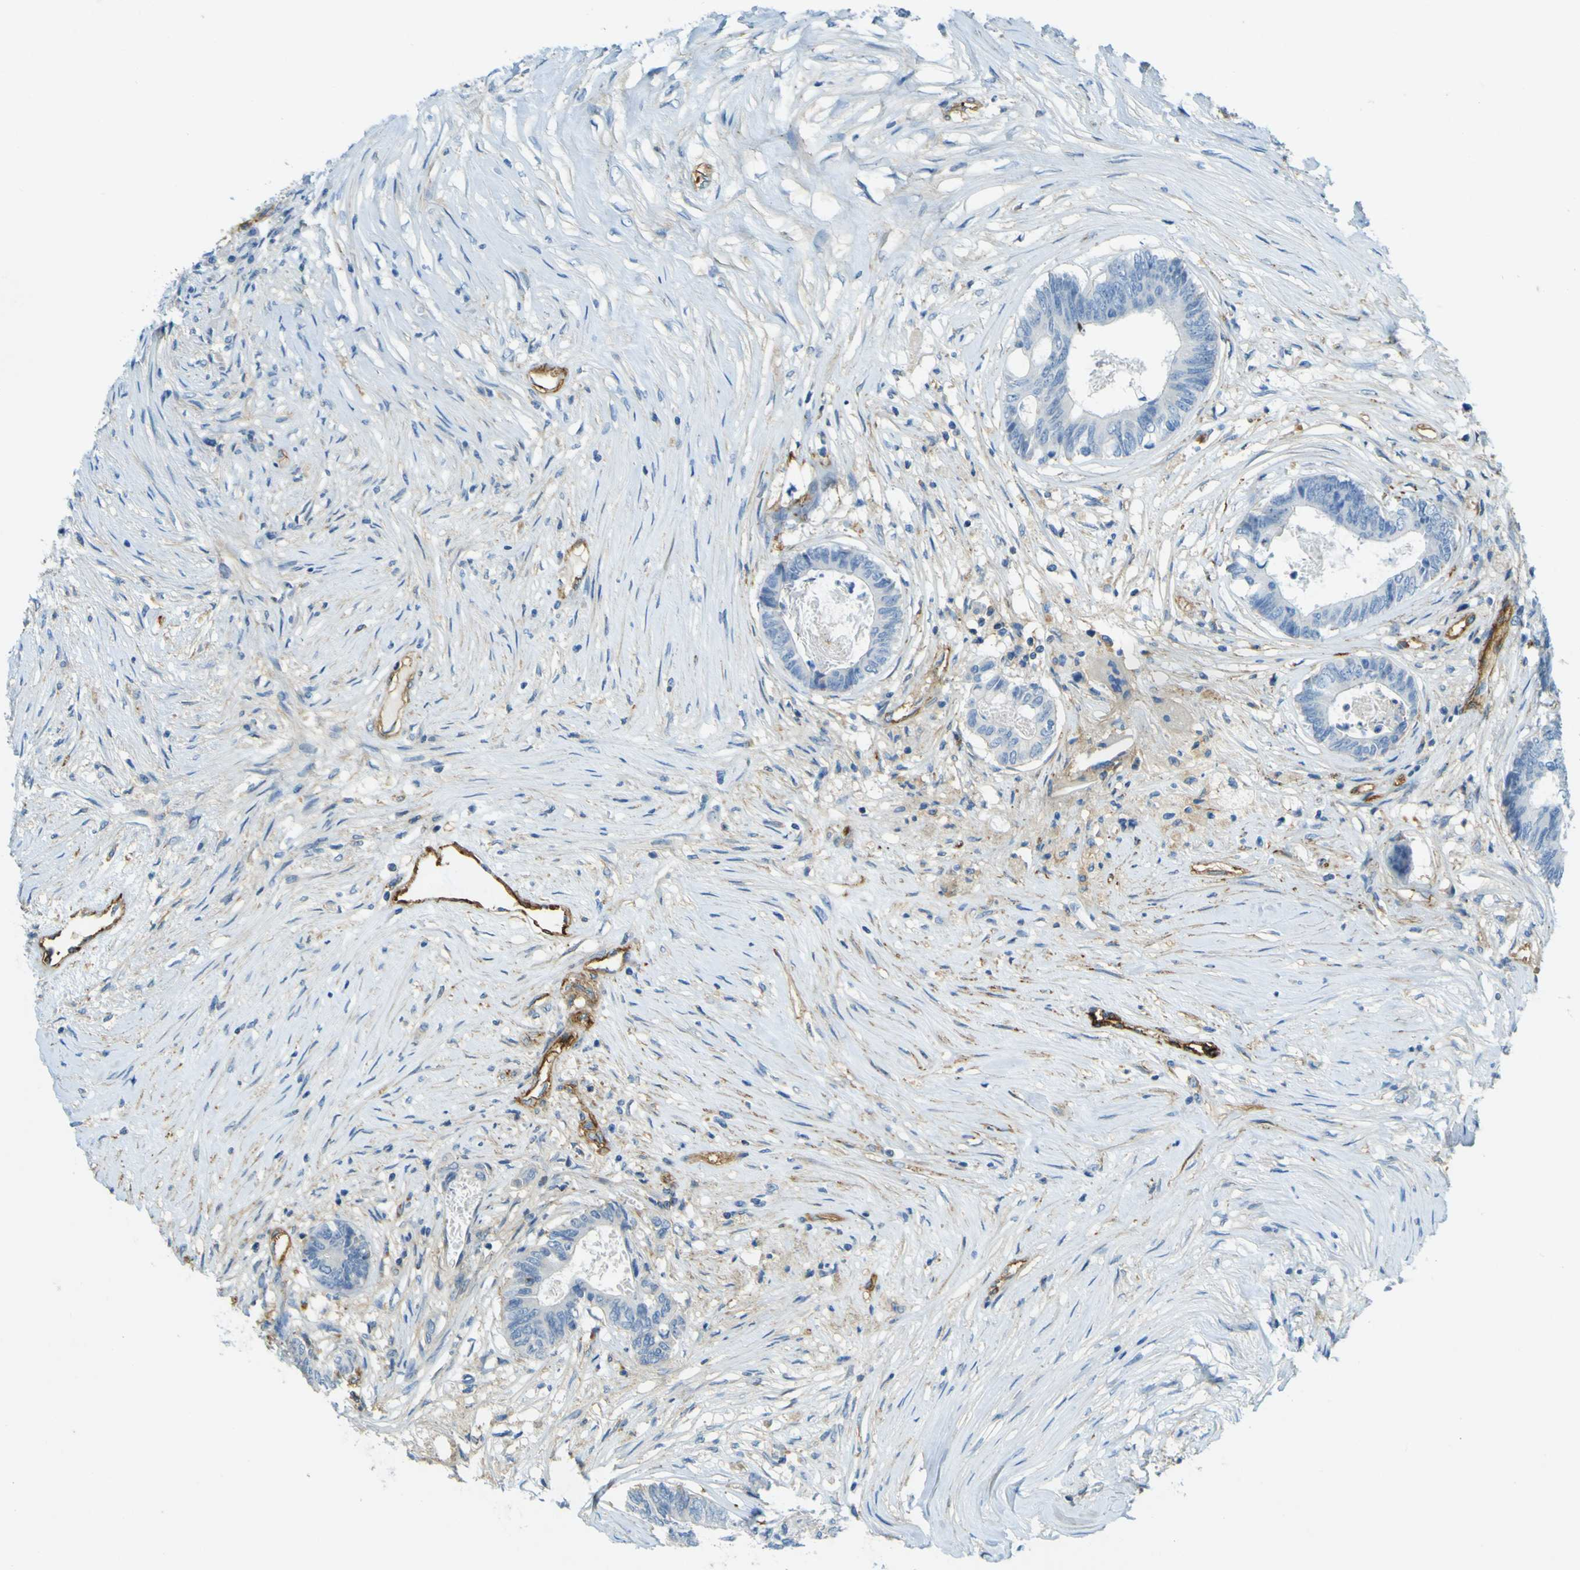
{"staining": {"intensity": "negative", "quantity": "none", "location": "none"}, "tissue": "colorectal cancer", "cell_type": "Tumor cells", "image_type": "cancer", "snomed": [{"axis": "morphology", "description": "Adenocarcinoma, NOS"}, {"axis": "topography", "description": "Rectum"}], "caption": "Histopathology image shows no significant protein expression in tumor cells of adenocarcinoma (colorectal).", "gene": "PLXDC1", "patient": {"sex": "male", "age": 63}}